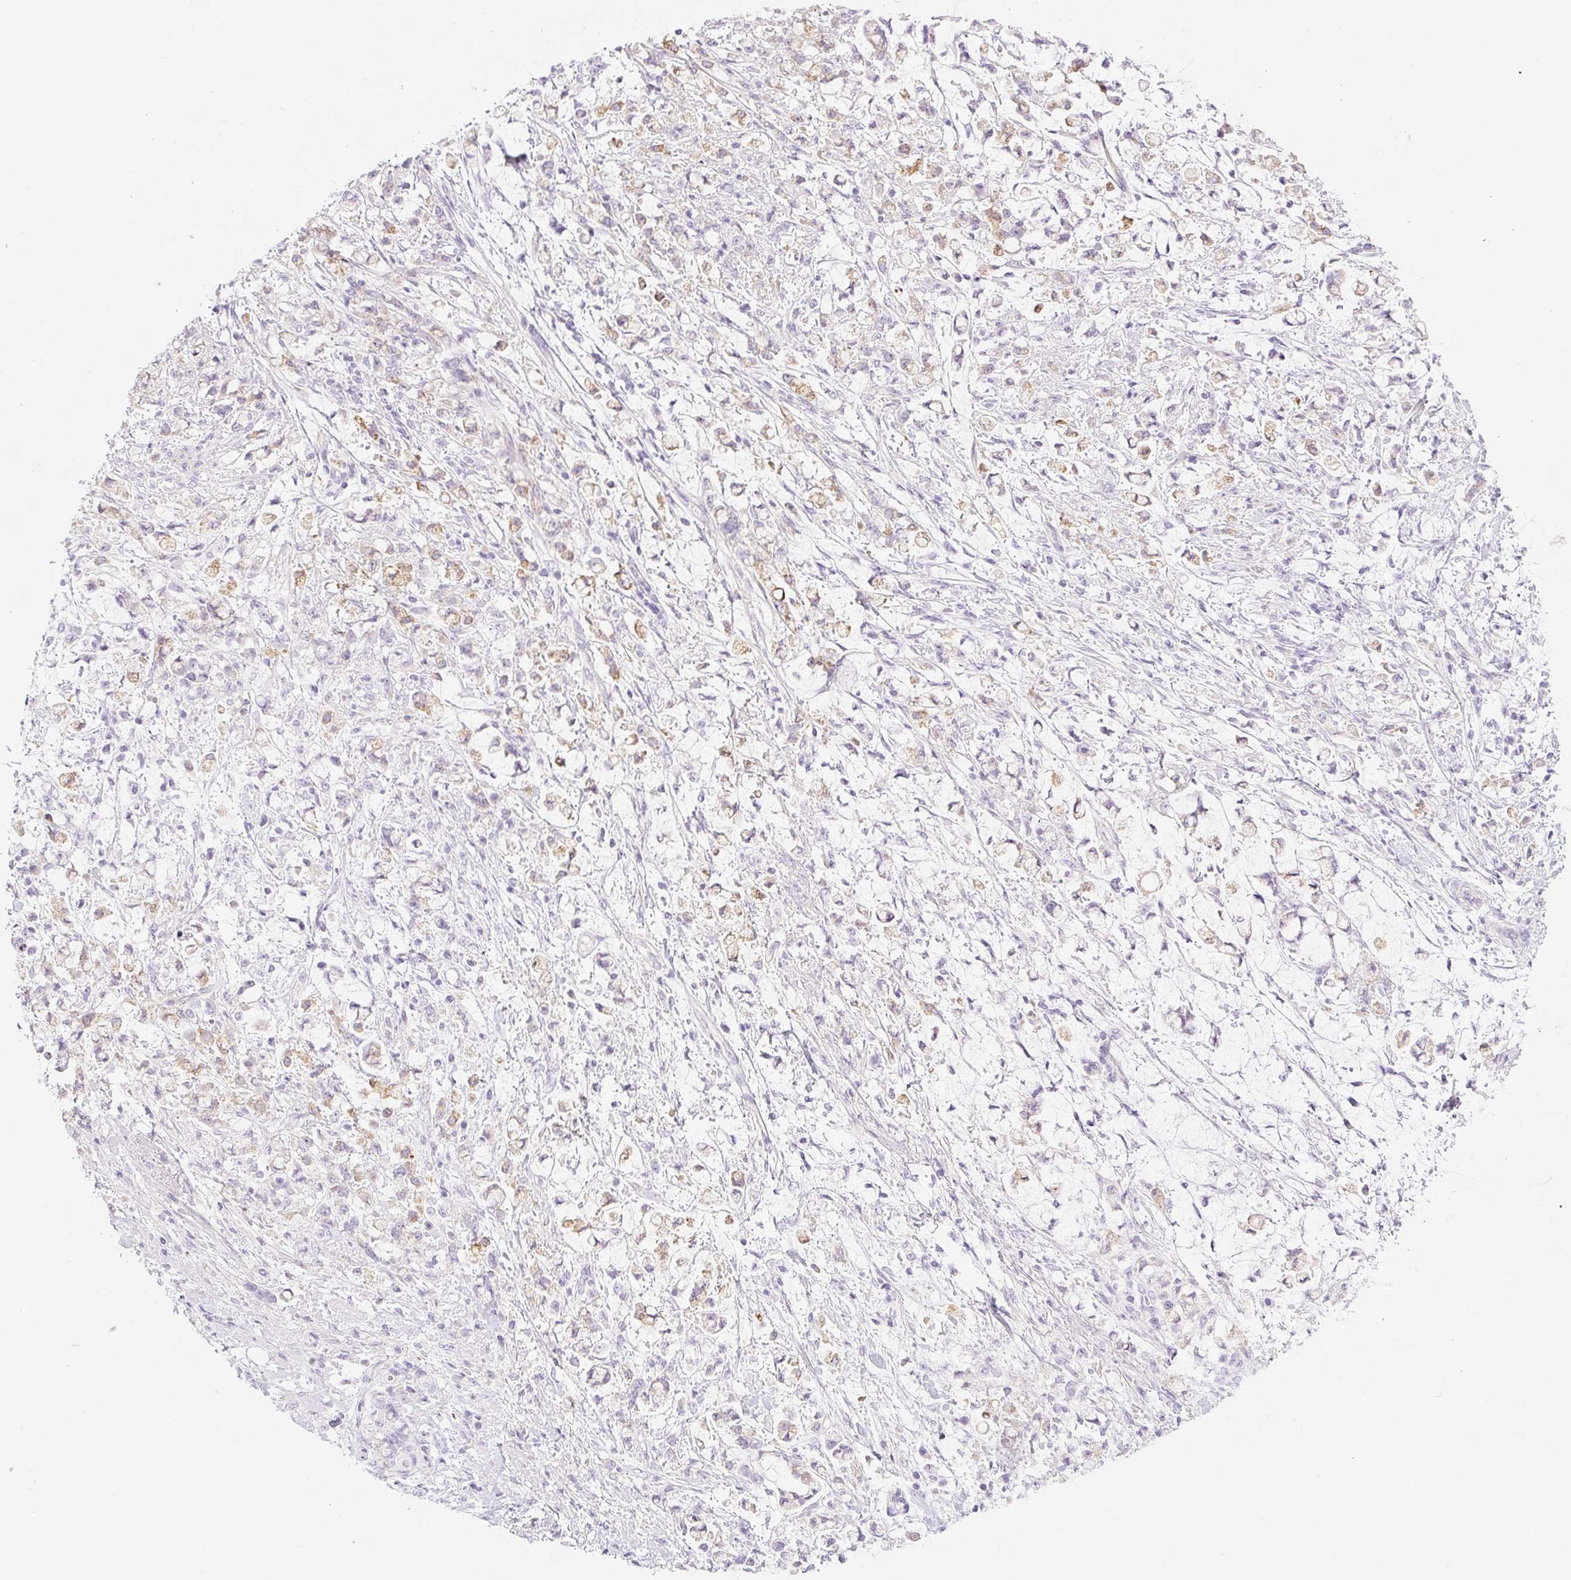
{"staining": {"intensity": "moderate", "quantity": "25%-75%", "location": "cytoplasmic/membranous"}, "tissue": "stomach cancer", "cell_type": "Tumor cells", "image_type": "cancer", "snomed": [{"axis": "morphology", "description": "Adenocarcinoma, NOS"}, {"axis": "topography", "description": "Stomach"}], "caption": "High-power microscopy captured an immunohistochemistry (IHC) image of adenocarcinoma (stomach), revealing moderate cytoplasmic/membranous positivity in about 25%-75% of tumor cells.", "gene": "MIA2", "patient": {"sex": "female", "age": 60}}